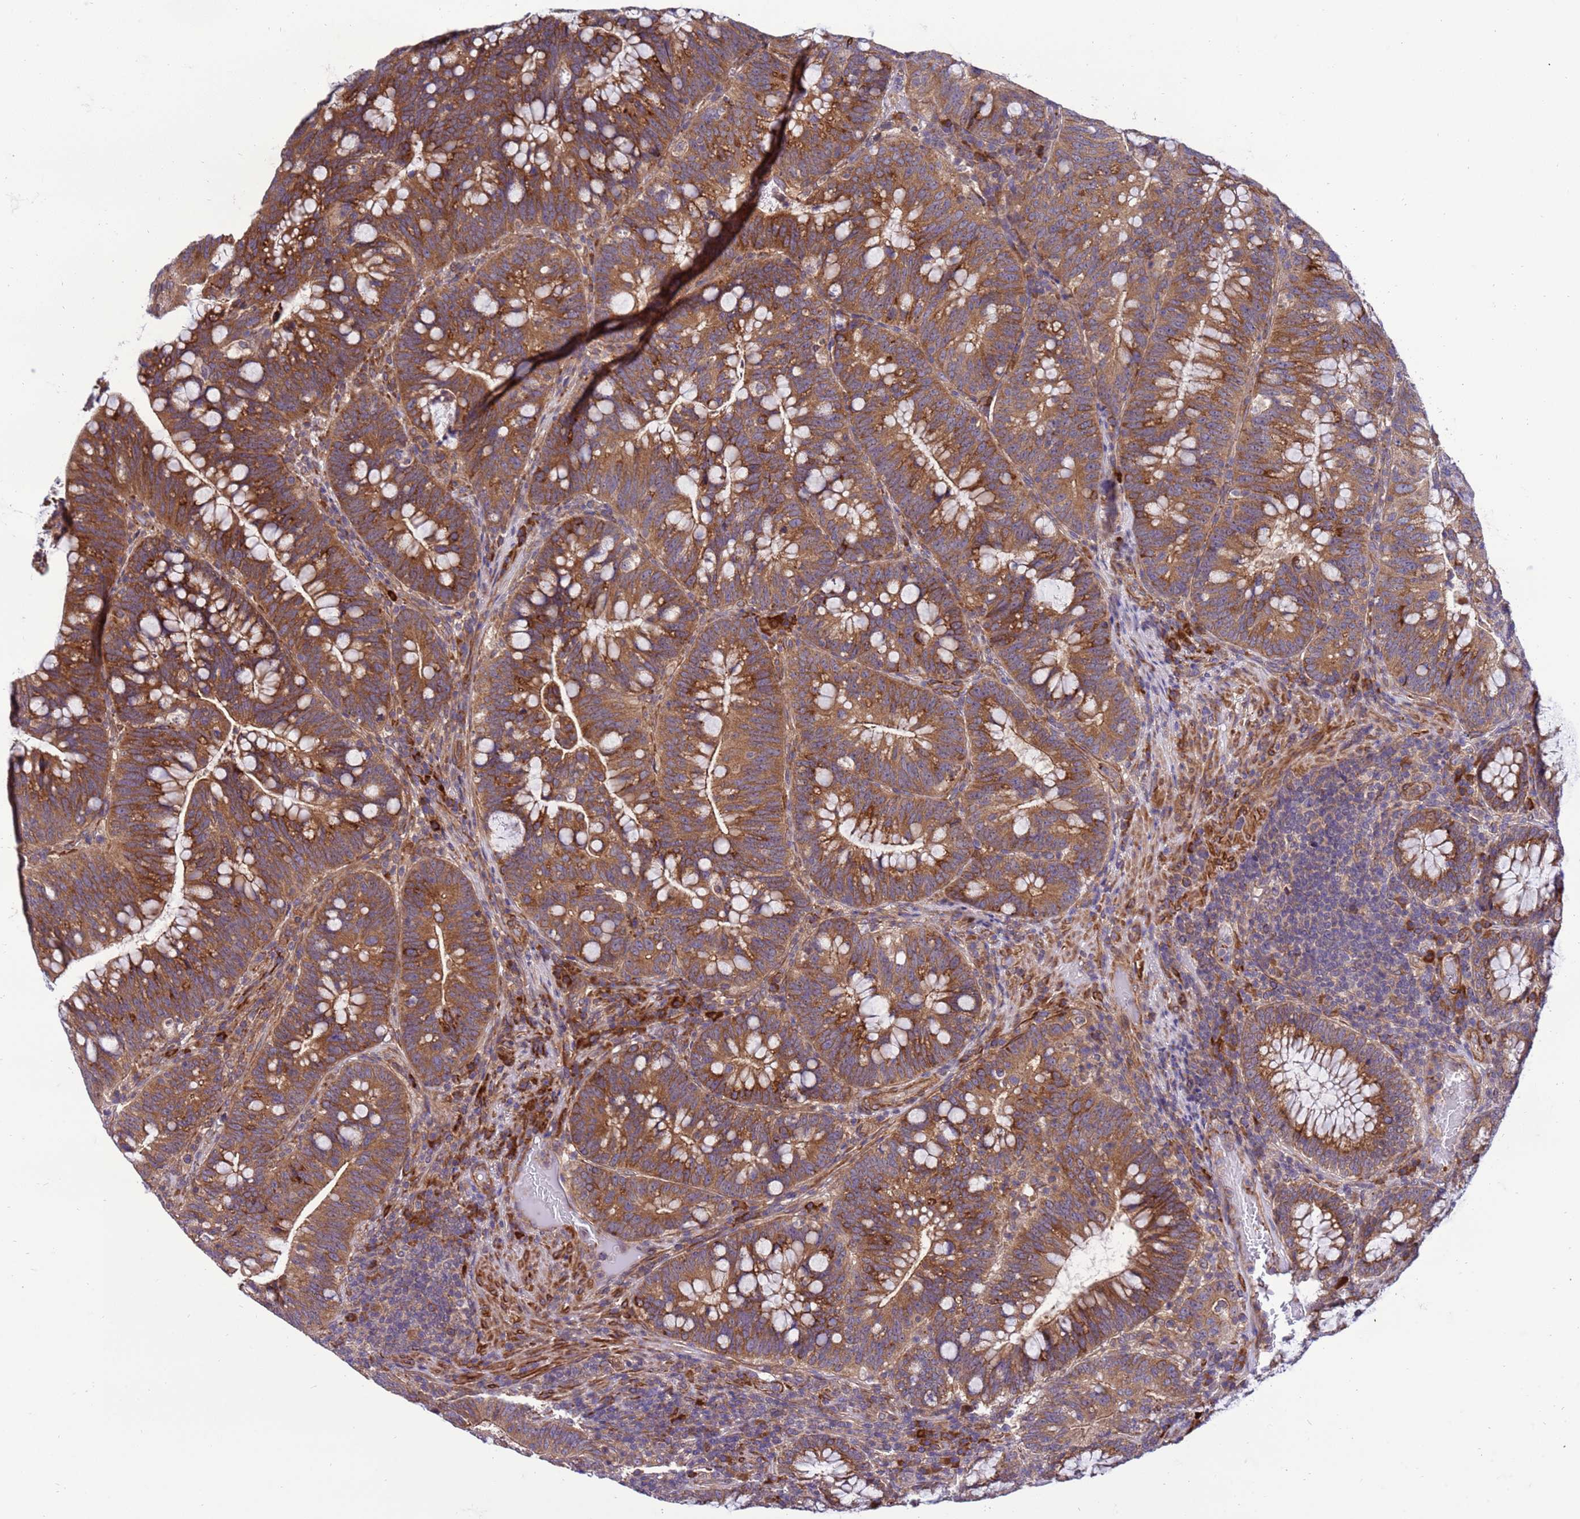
{"staining": {"intensity": "moderate", "quantity": ">75%", "location": "cytoplasmic/membranous"}, "tissue": "colorectal cancer", "cell_type": "Tumor cells", "image_type": "cancer", "snomed": [{"axis": "morphology", "description": "Adenocarcinoma, NOS"}, {"axis": "topography", "description": "Colon"}], "caption": "The photomicrograph exhibits staining of adenocarcinoma (colorectal), revealing moderate cytoplasmic/membranous protein expression (brown color) within tumor cells.", "gene": "GEN1", "patient": {"sex": "female", "age": 66}}